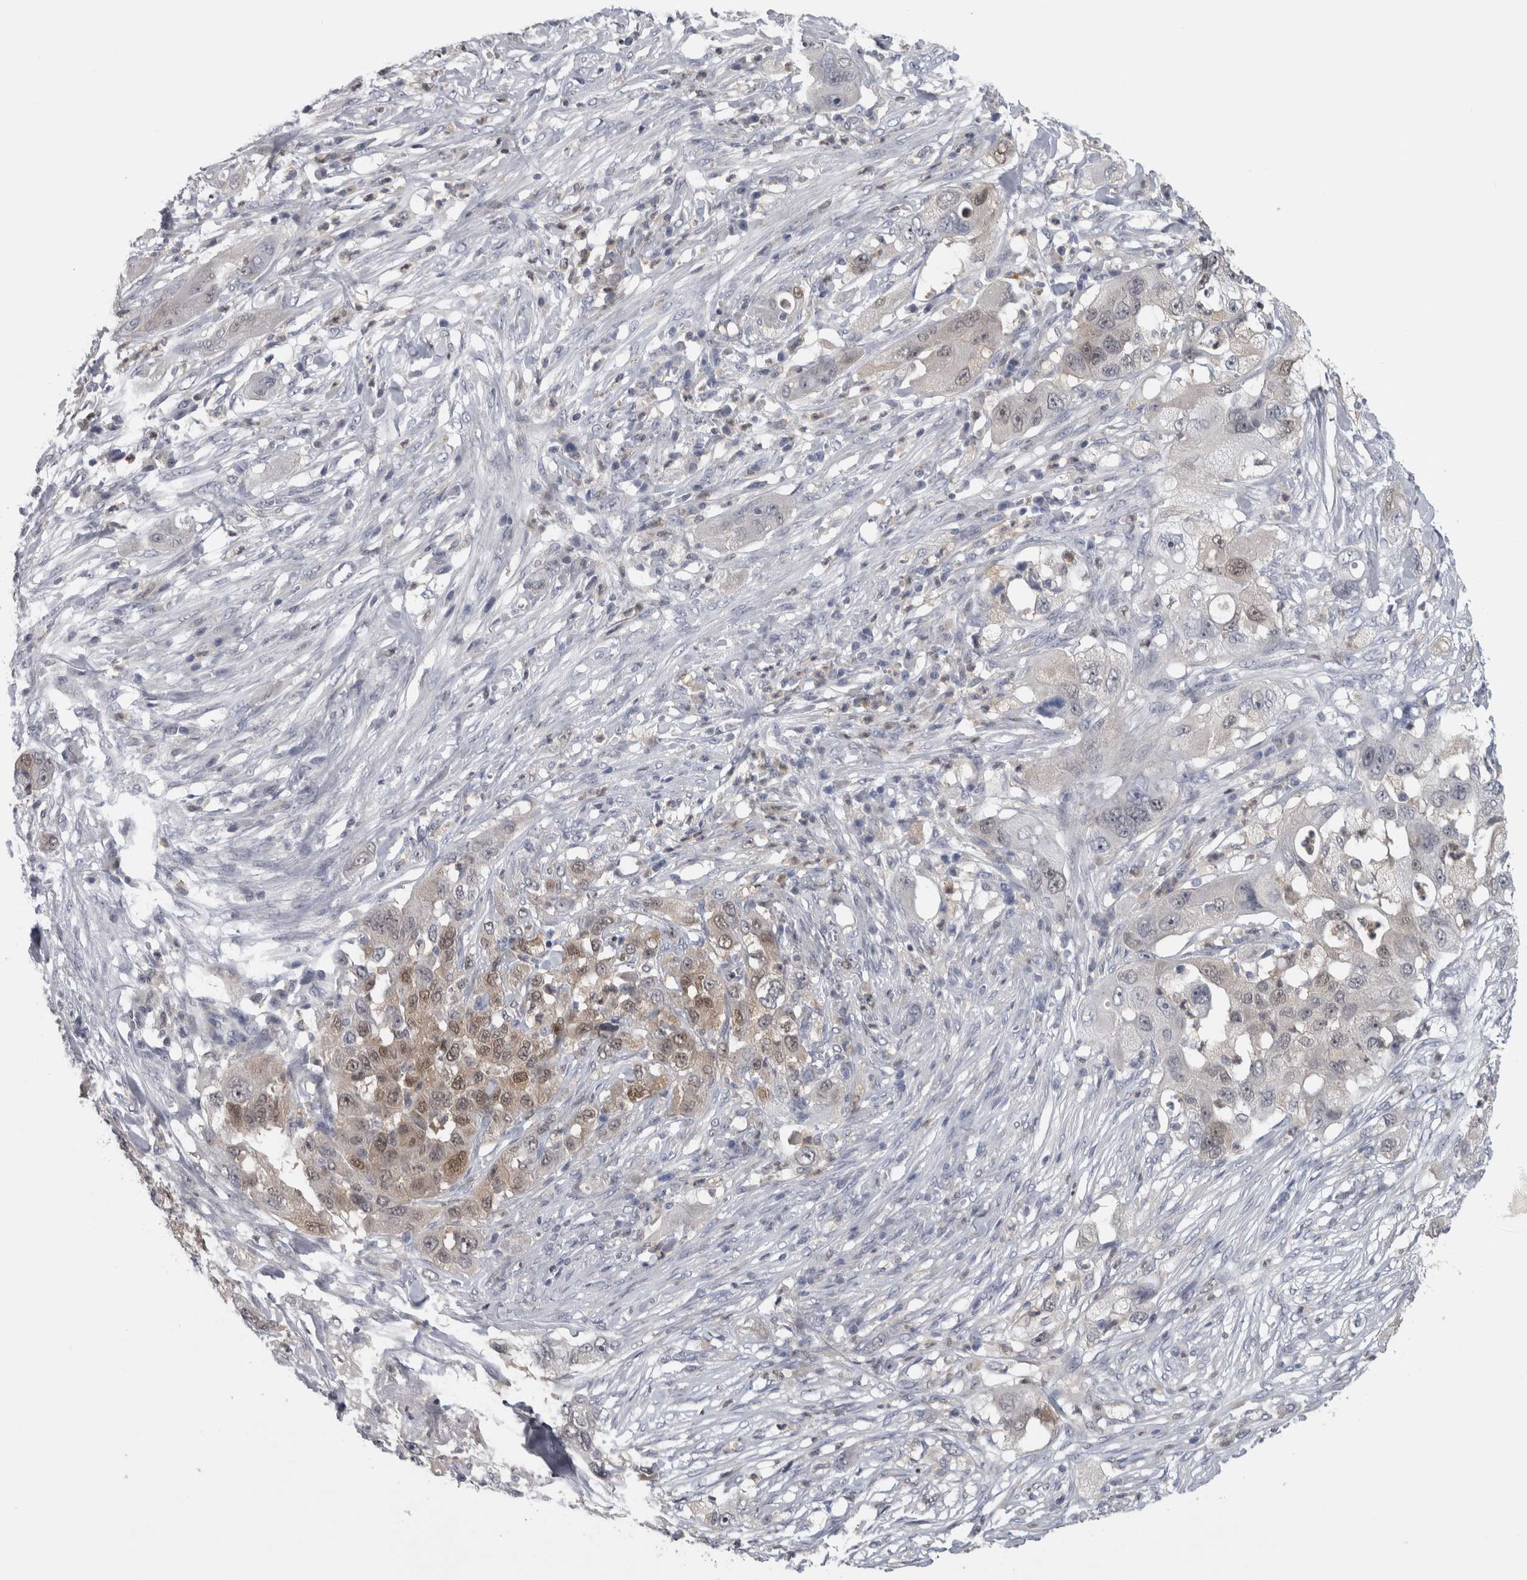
{"staining": {"intensity": "moderate", "quantity": "<25%", "location": "nuclear"}, "tissue": "pancreatic cancer", "cell_type": "Tumor cells", "image_type": "cancer", "snomed": [{"axis": "morphology", "description": "Adenocarcinoma, NOS"}, {"axis": "topography", "description": "Pancreas"}], "caption": "Tumor cells show low levels of moderate nuclear staining in approximately <25% of cells in pancreatic cancer (adenocarcinoma).", "gene": "NAPRT", "patient": {"sex": "female", "age": 78}}